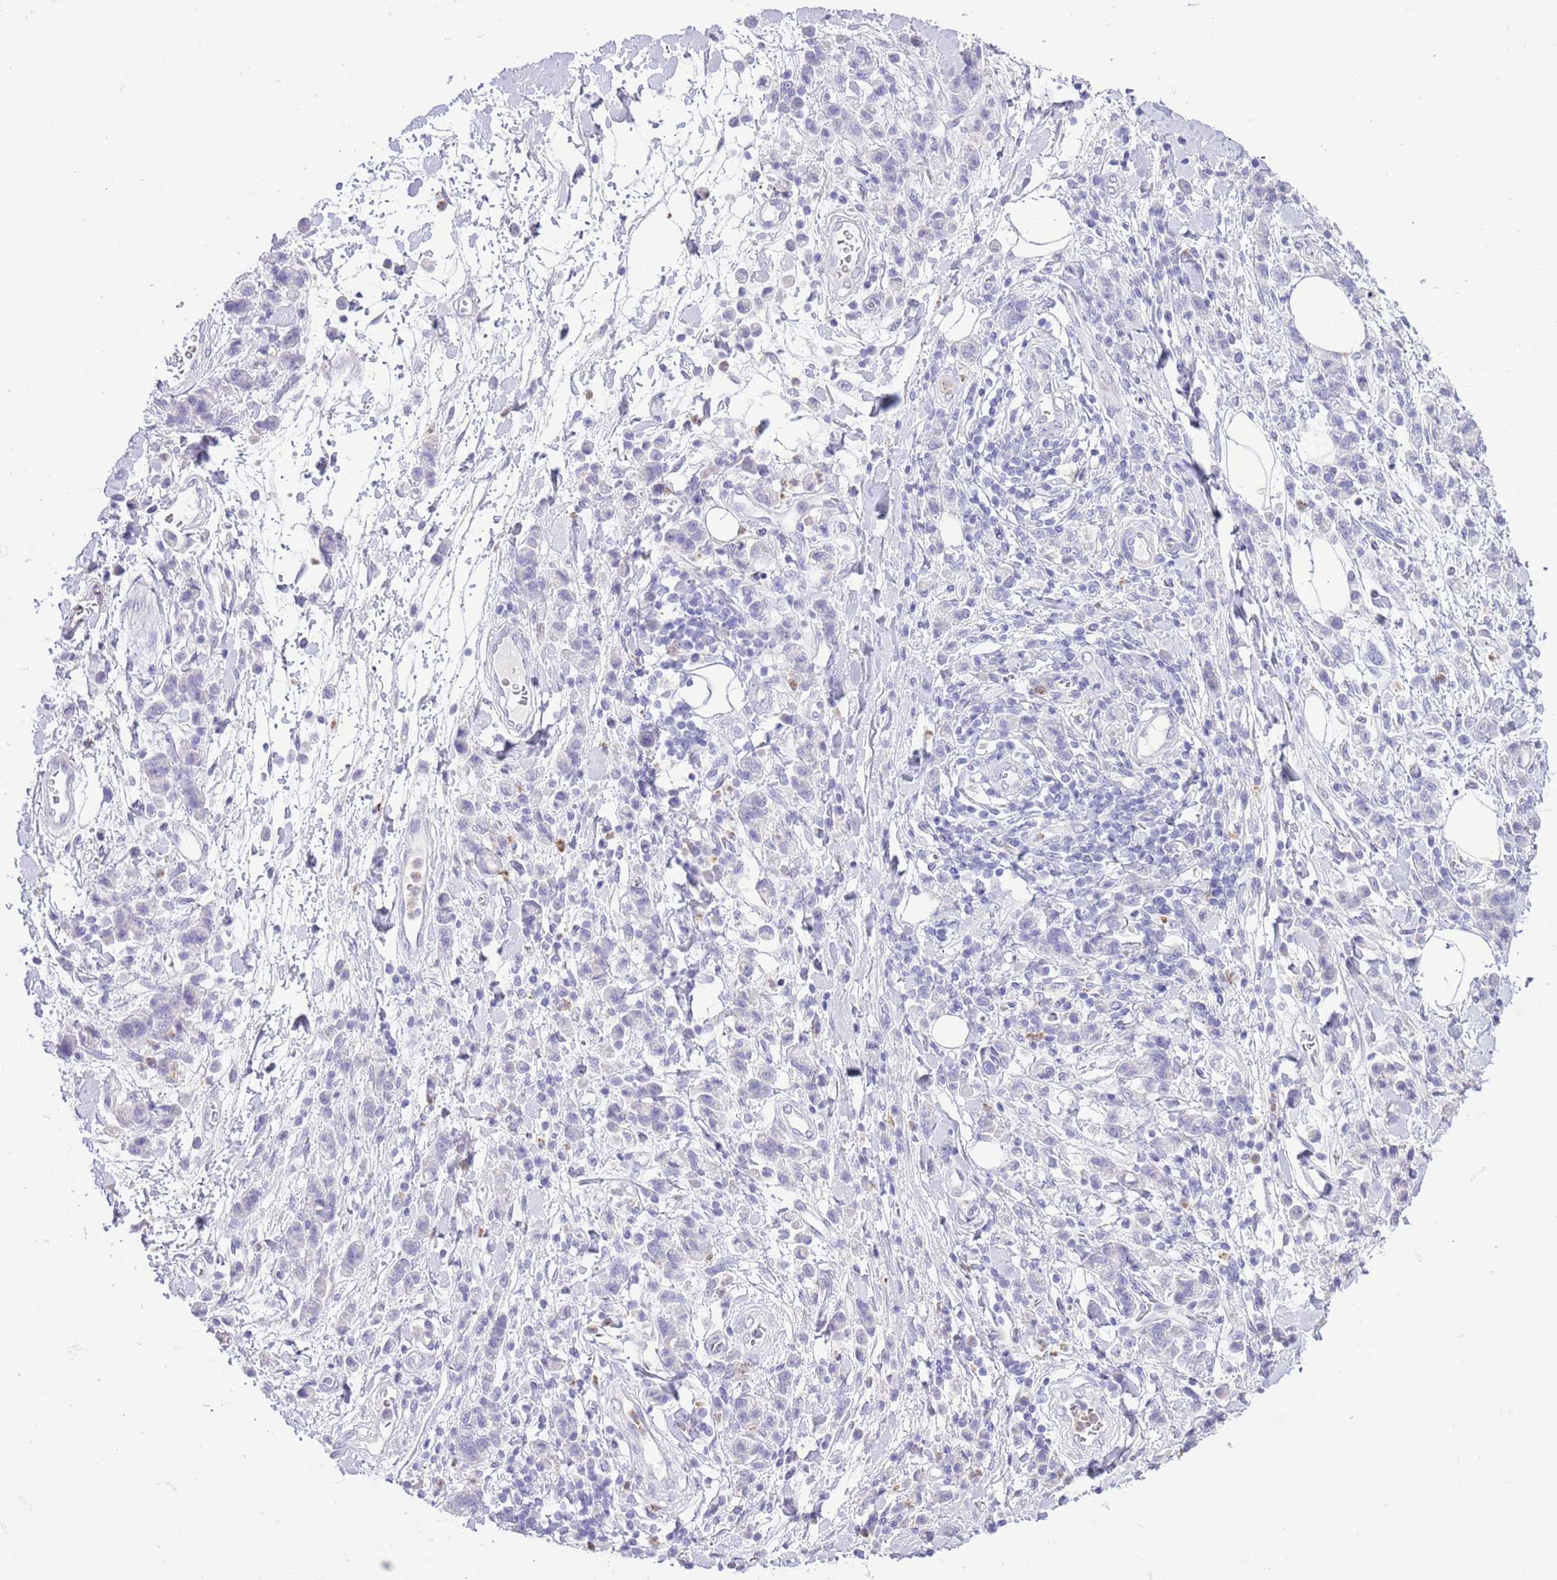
{"staining": {"intensity": "negative", "quantity": "none", "location": "none"}, "tissue": "stomach cancer", "cell_type": "Tumor cells", "image_type": "cancer", "snomed": [{"axis": "morphology", "description": "Adenocarcinoma, NOS"}, {"axis": "topography", "description": "Stomach"}], "caption": "High magnification brightfield microscopy of stomach adenocarcinoma stained with DAB (brown) and counterstained with hematoxylin (blue): tumor cells show no significant expression.", "gene": "OR2Z1", "patient": {"sex": "male", "age": 77}}